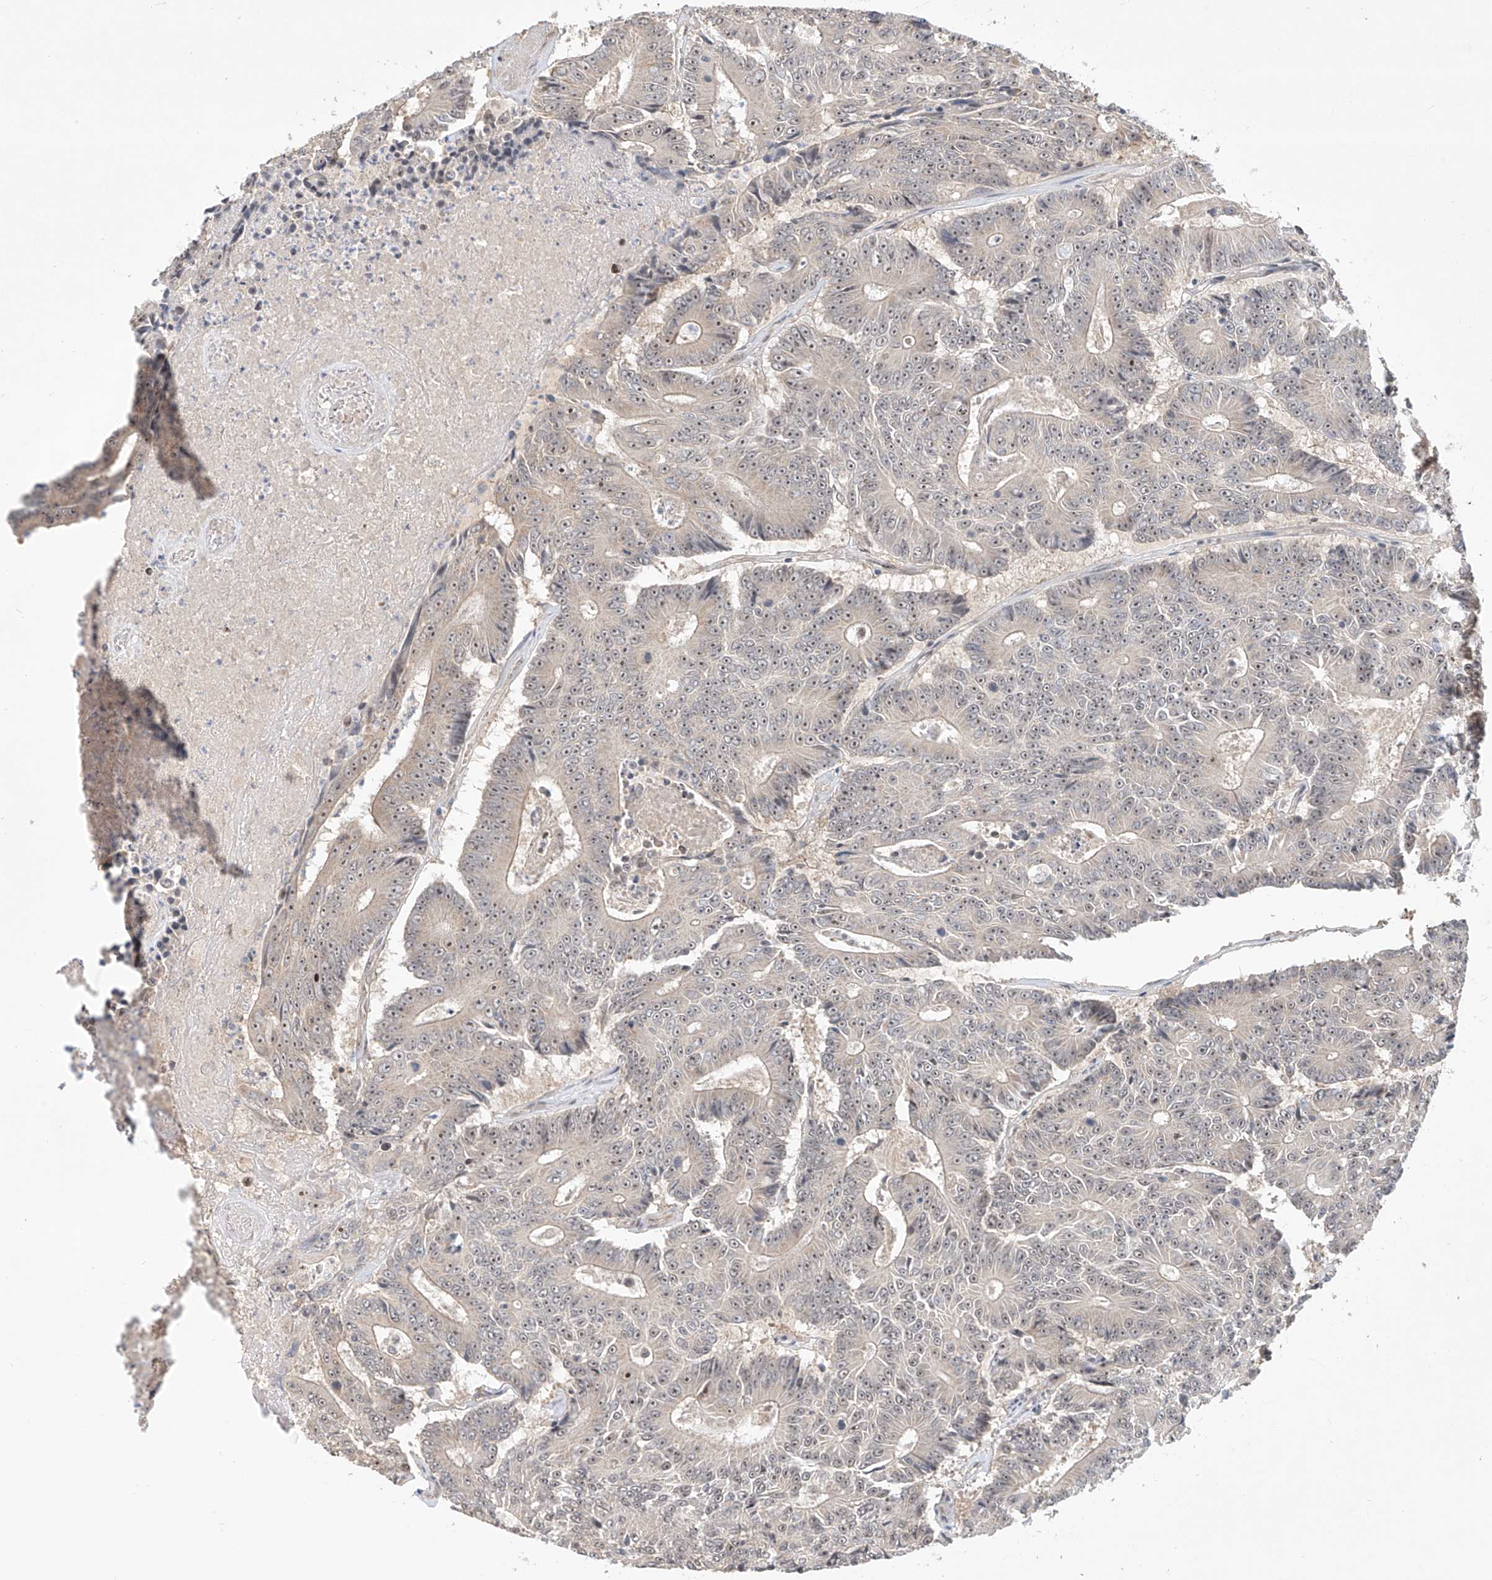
{"staining": {"intensity": "weak", "quantity": "25%-75%", "location": "nuclear"}, "tissue": "colorectal cancer", "cell_type": "Tumor cells", "image_type": "cancer", "snomed": [{"axis": "morphology", "description": "Adenocarcinoma, NOS"}, {"axis": "topography", "description": "Colon"}], "caption": "Immunohistochemical staining of human colorectal adenocarcinoma reveals low levels of weak nuclear positivity in approximately 25%-75% of tumor cells. Using DAB (3,3'-diaminobenzidine) (brown) and hematoxylin (blue) stains, captured at high magnification using brightfield microscopy.", "gene": "TASP1", "patient": {"sex": "male", "age": 83}}